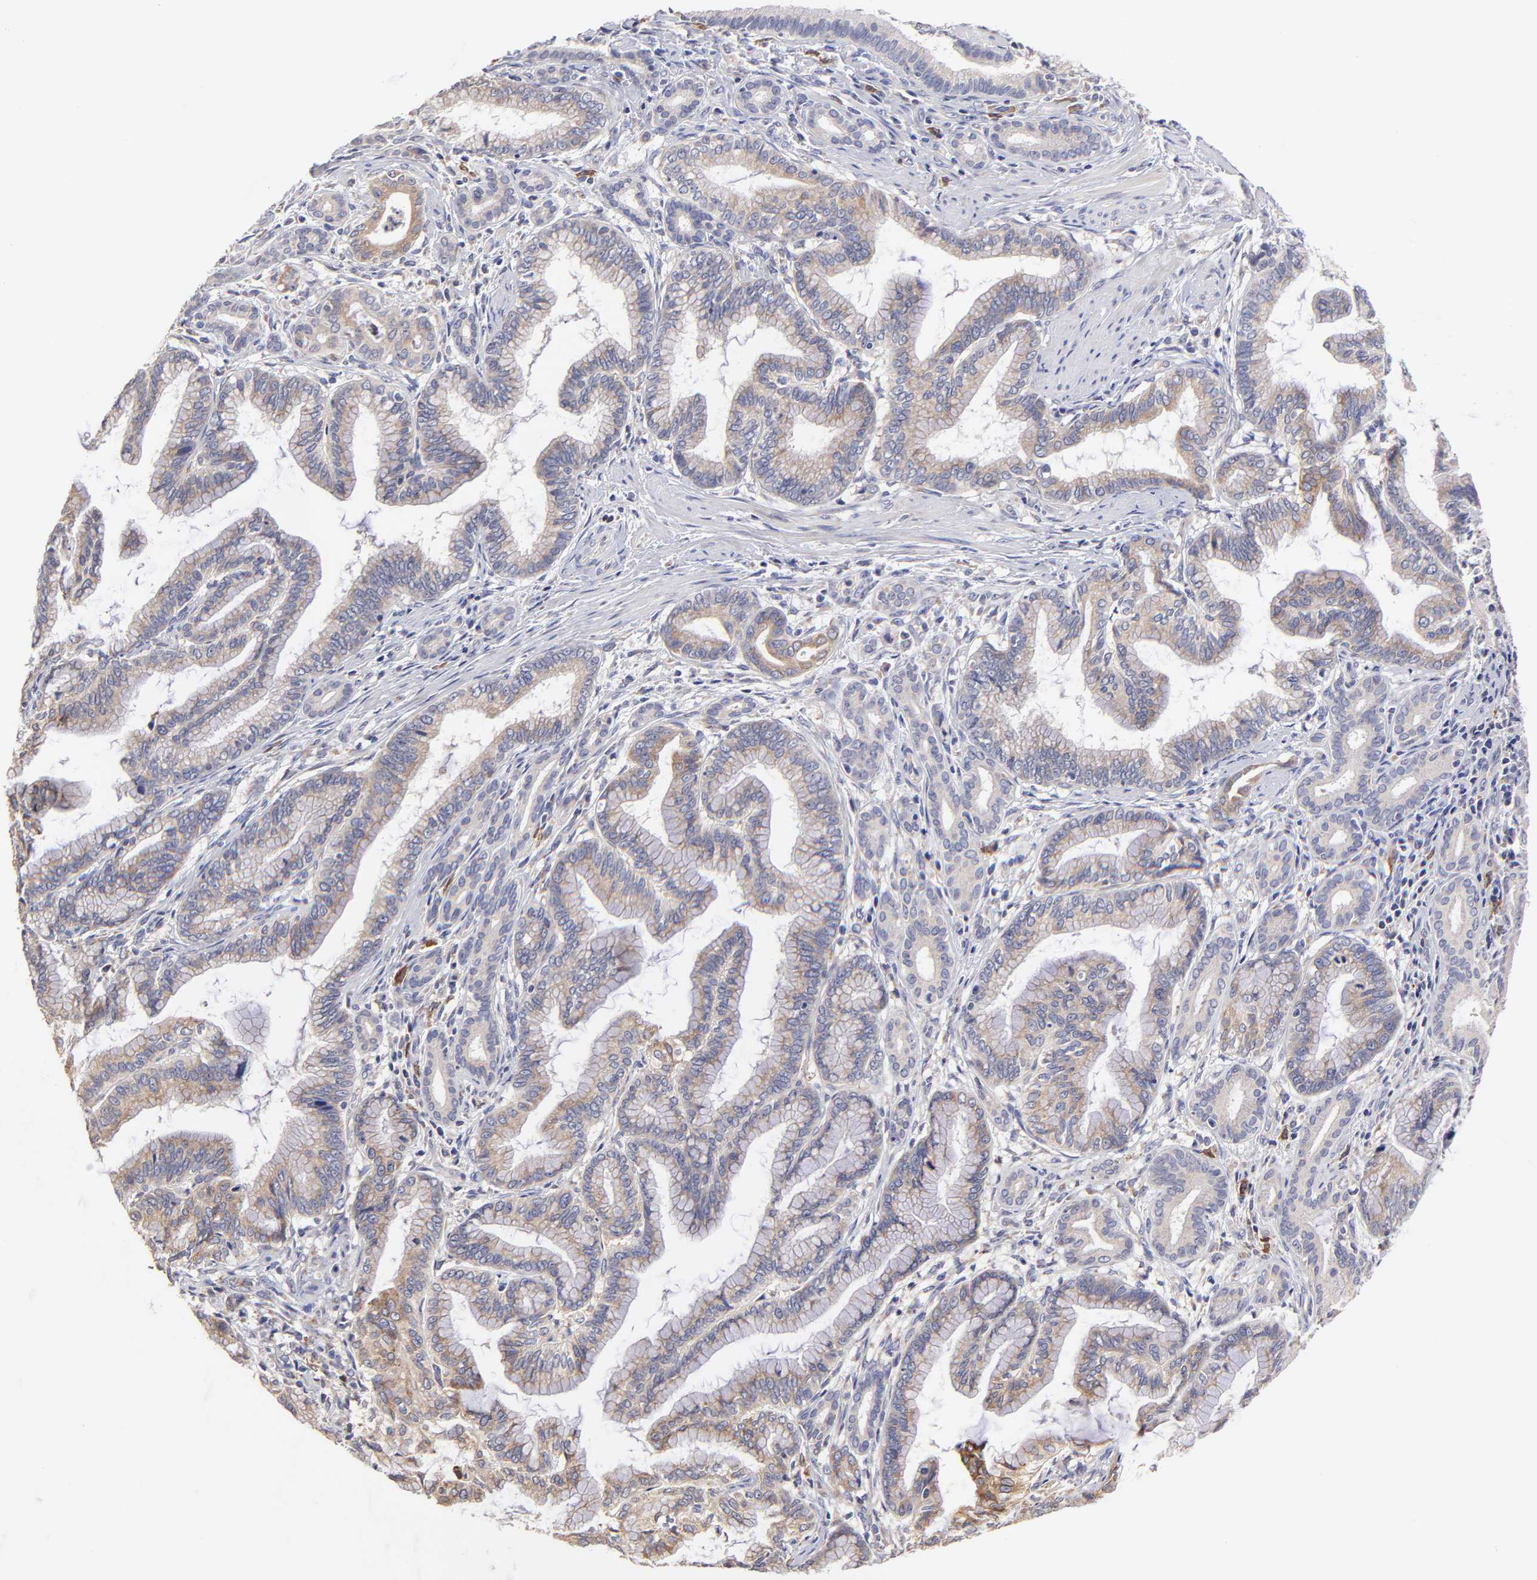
{"staining": {"intensity": "weak", "quantity": ">75%", "location": "cytoplasmic/membranous"}, "tissue": "pancreatic cancer", "cell_type": "Tumor cells", "image_type": "cancer", "snomed": [{"axis": "morphology", "description": "Adenocarcinoma, NOS"}, {"axis": "topography", "description": "Pancreas"}], "caption": "The immunohistochemical stain labels weak cytoplasmic/membranous staining in tumor cells of adenocarcinoma (pancreatic) tissue. Using DAB (3,3'-diaminobenzidine) (brown) and hematoxylin (blue) stains, captured at high magnification using brightfield microscopy.", "gene": "GCSAM", "patient": {"sex": "female", "age": 64}}